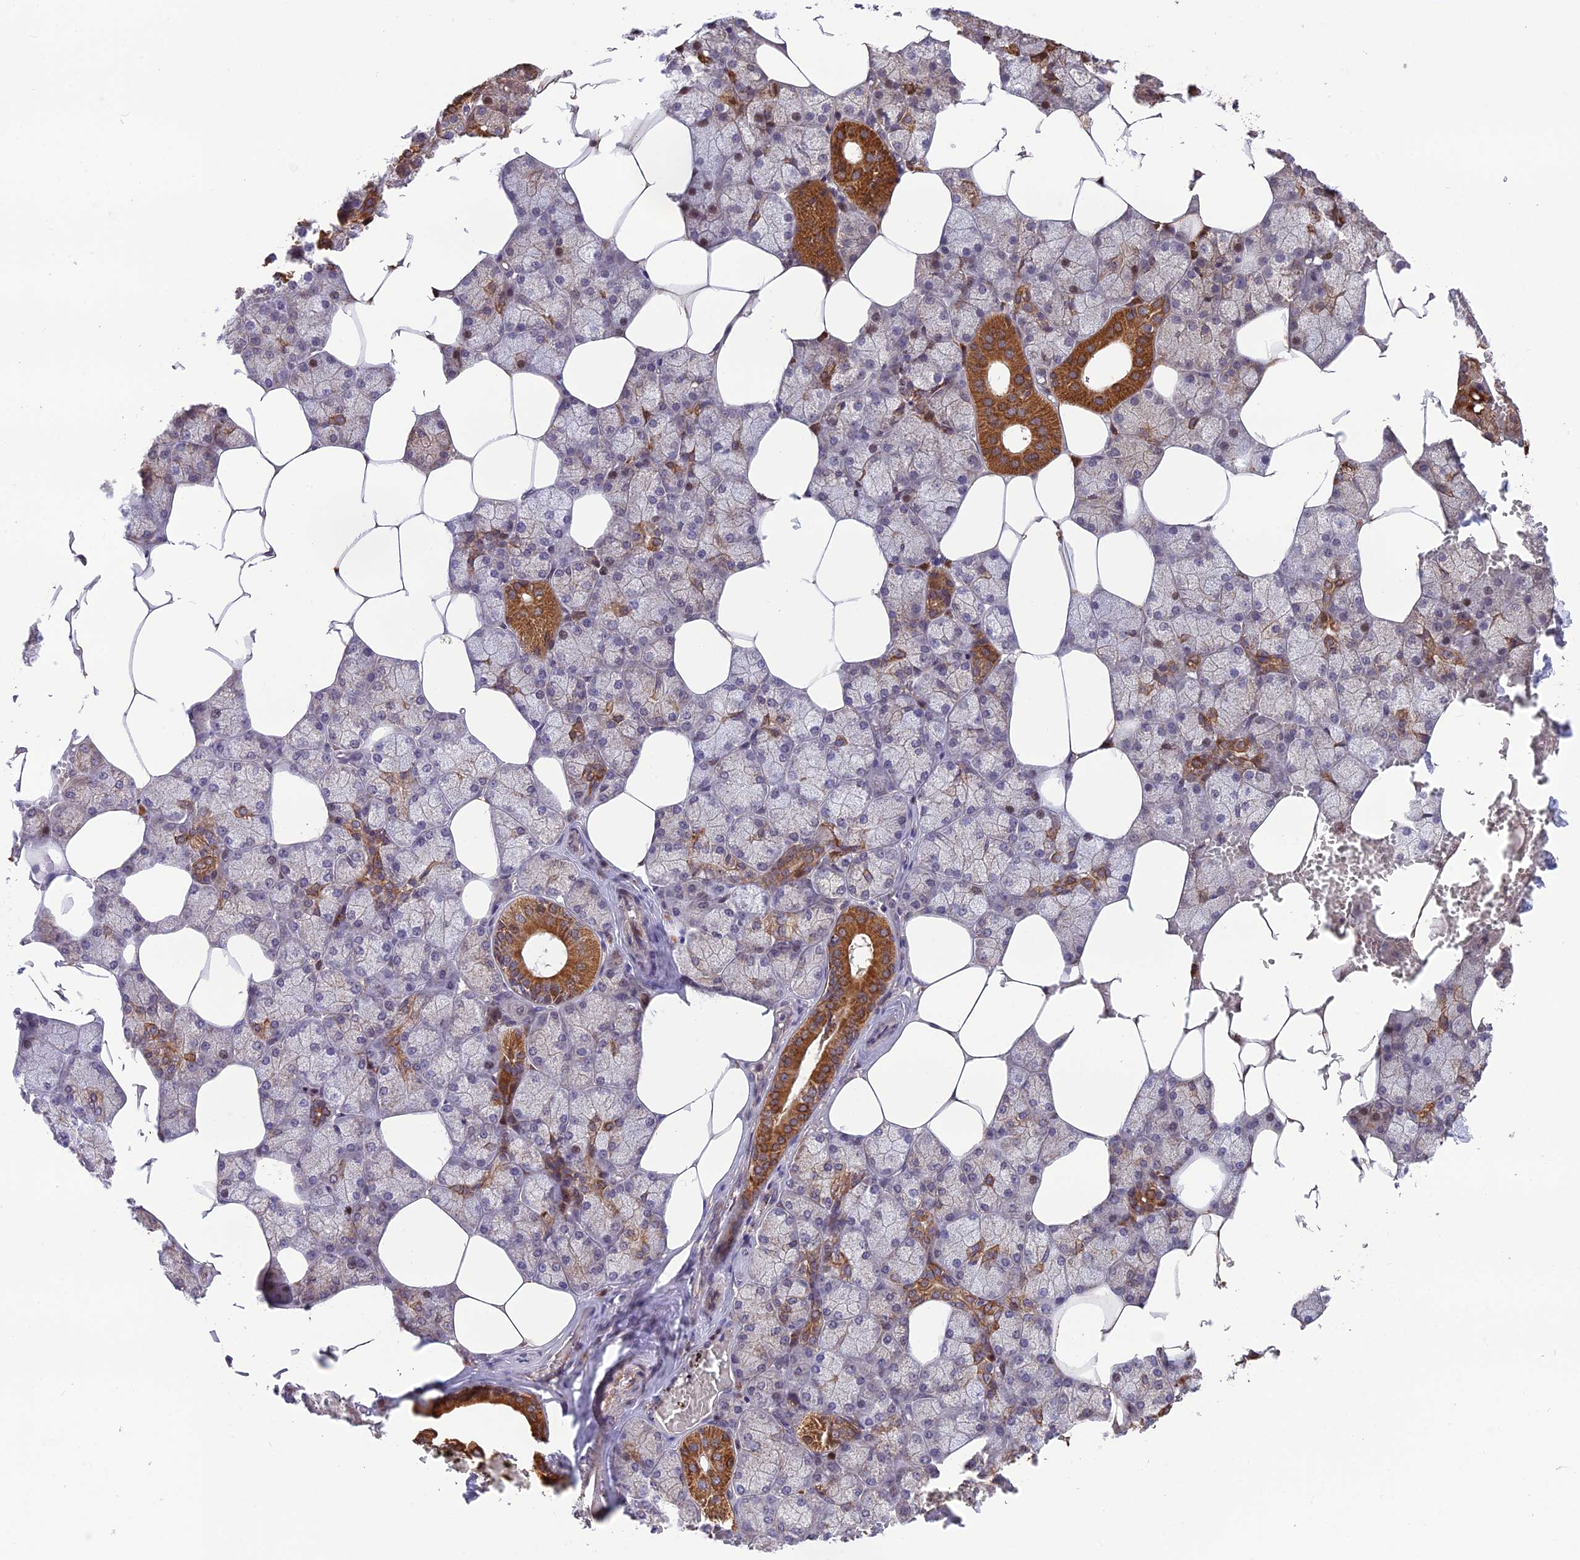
{"staining": {"intensity": "strong", "quantity": "25%-75%", "location": "cytoplasmic/membranous,nuclear"}, "tissue": "salivary gland", "cell_type": "Glandular cells", "image_type": "normal", "snomed": [{"axis": "morphology", "description": "Normal tissue, NOS"}, {"axis": "topography", "description": "Salivary gland"}], "caption": "The photomicrograph shows a brown stain indicating the presence of a protein in the cytoplasmic/membranous,nuclear of glandular cells in salivary gland. Using DAB (brown) and hematoxylin (blue) stains, captured at high magnification using brightfield microscopy.", "gene": "CYP2R1", "patient": {"sex": "male", "age": 62}}